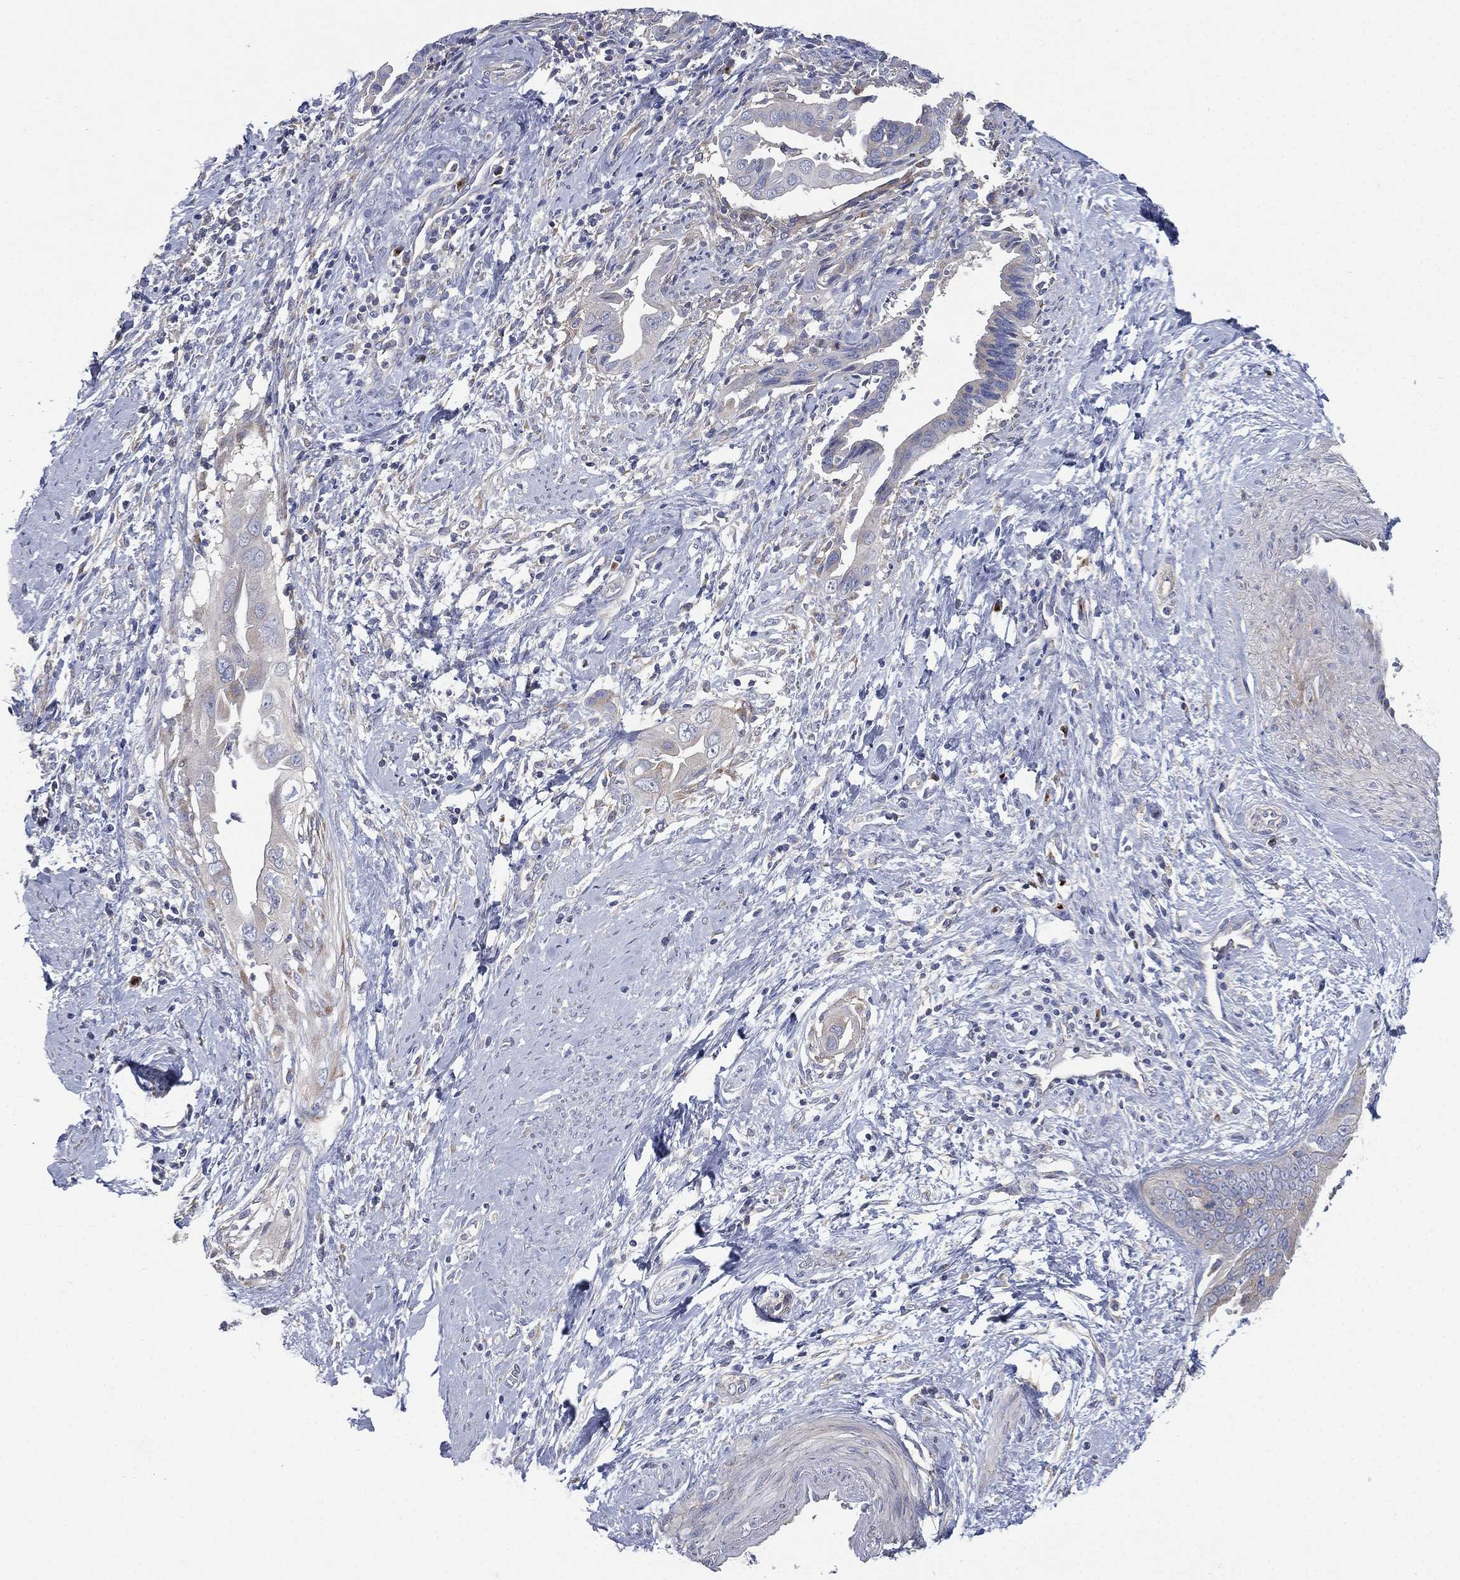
{"staining": {"intensity": "weak", "quantity": "<25%", "location": "cytoplasmic/membranous"}, "tissue": "cervical cancer", "cell_type": "Tumor cells", "image_type": "cancer", "snomed": [{"axis": "morphology", "description": "Adenocarcinoma, NOS"}, {"axis": "topography", "description": "Cervix"}], "caption": "Cervical adenocarcinoma stained for a protein using immunohistochemistry reveals no expression tumor cells.", "gene": "ATP8A2", "patient": {"sex": "female", "age": 42}}